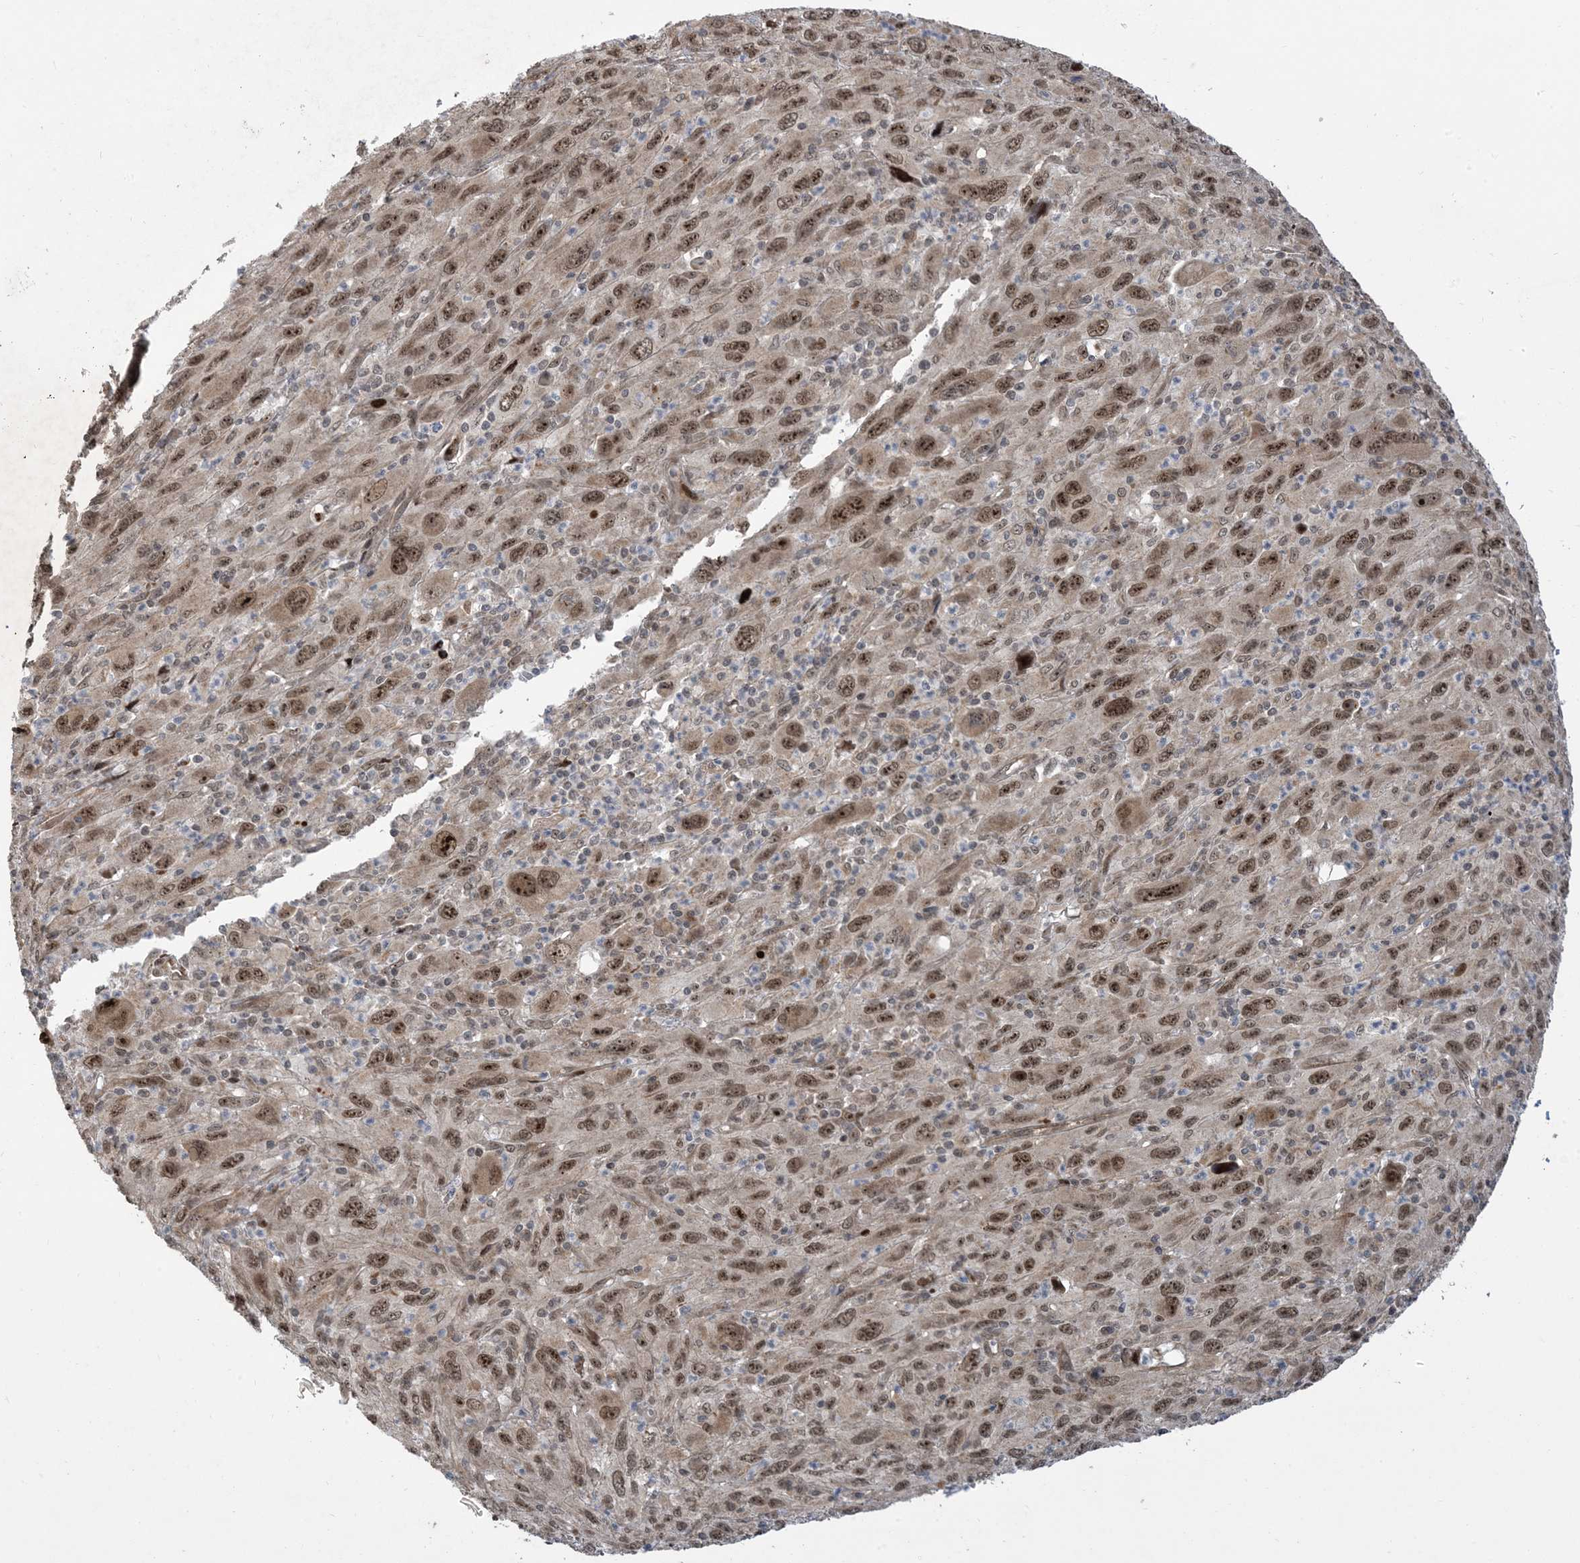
{"staining": {"intensity": "strong", "quantity": ">75%", "location": "nuclear"}, "tissue": "melanoma", "cell_type": "Tumor cells", "image_type": "cancer", "snomed": [{"axis": "morphology", "description": "Malignant melanoma, Metastatic site"}, {"axis": "topography", "description": "Skin"}], "caption": "Protein staining displays strong nuclear expression in approximately >75% of tumor cells in malignant melanoma (metastatic site).", "gene": "FAM9B", "patient": {"sex": "female", "age": 56}}